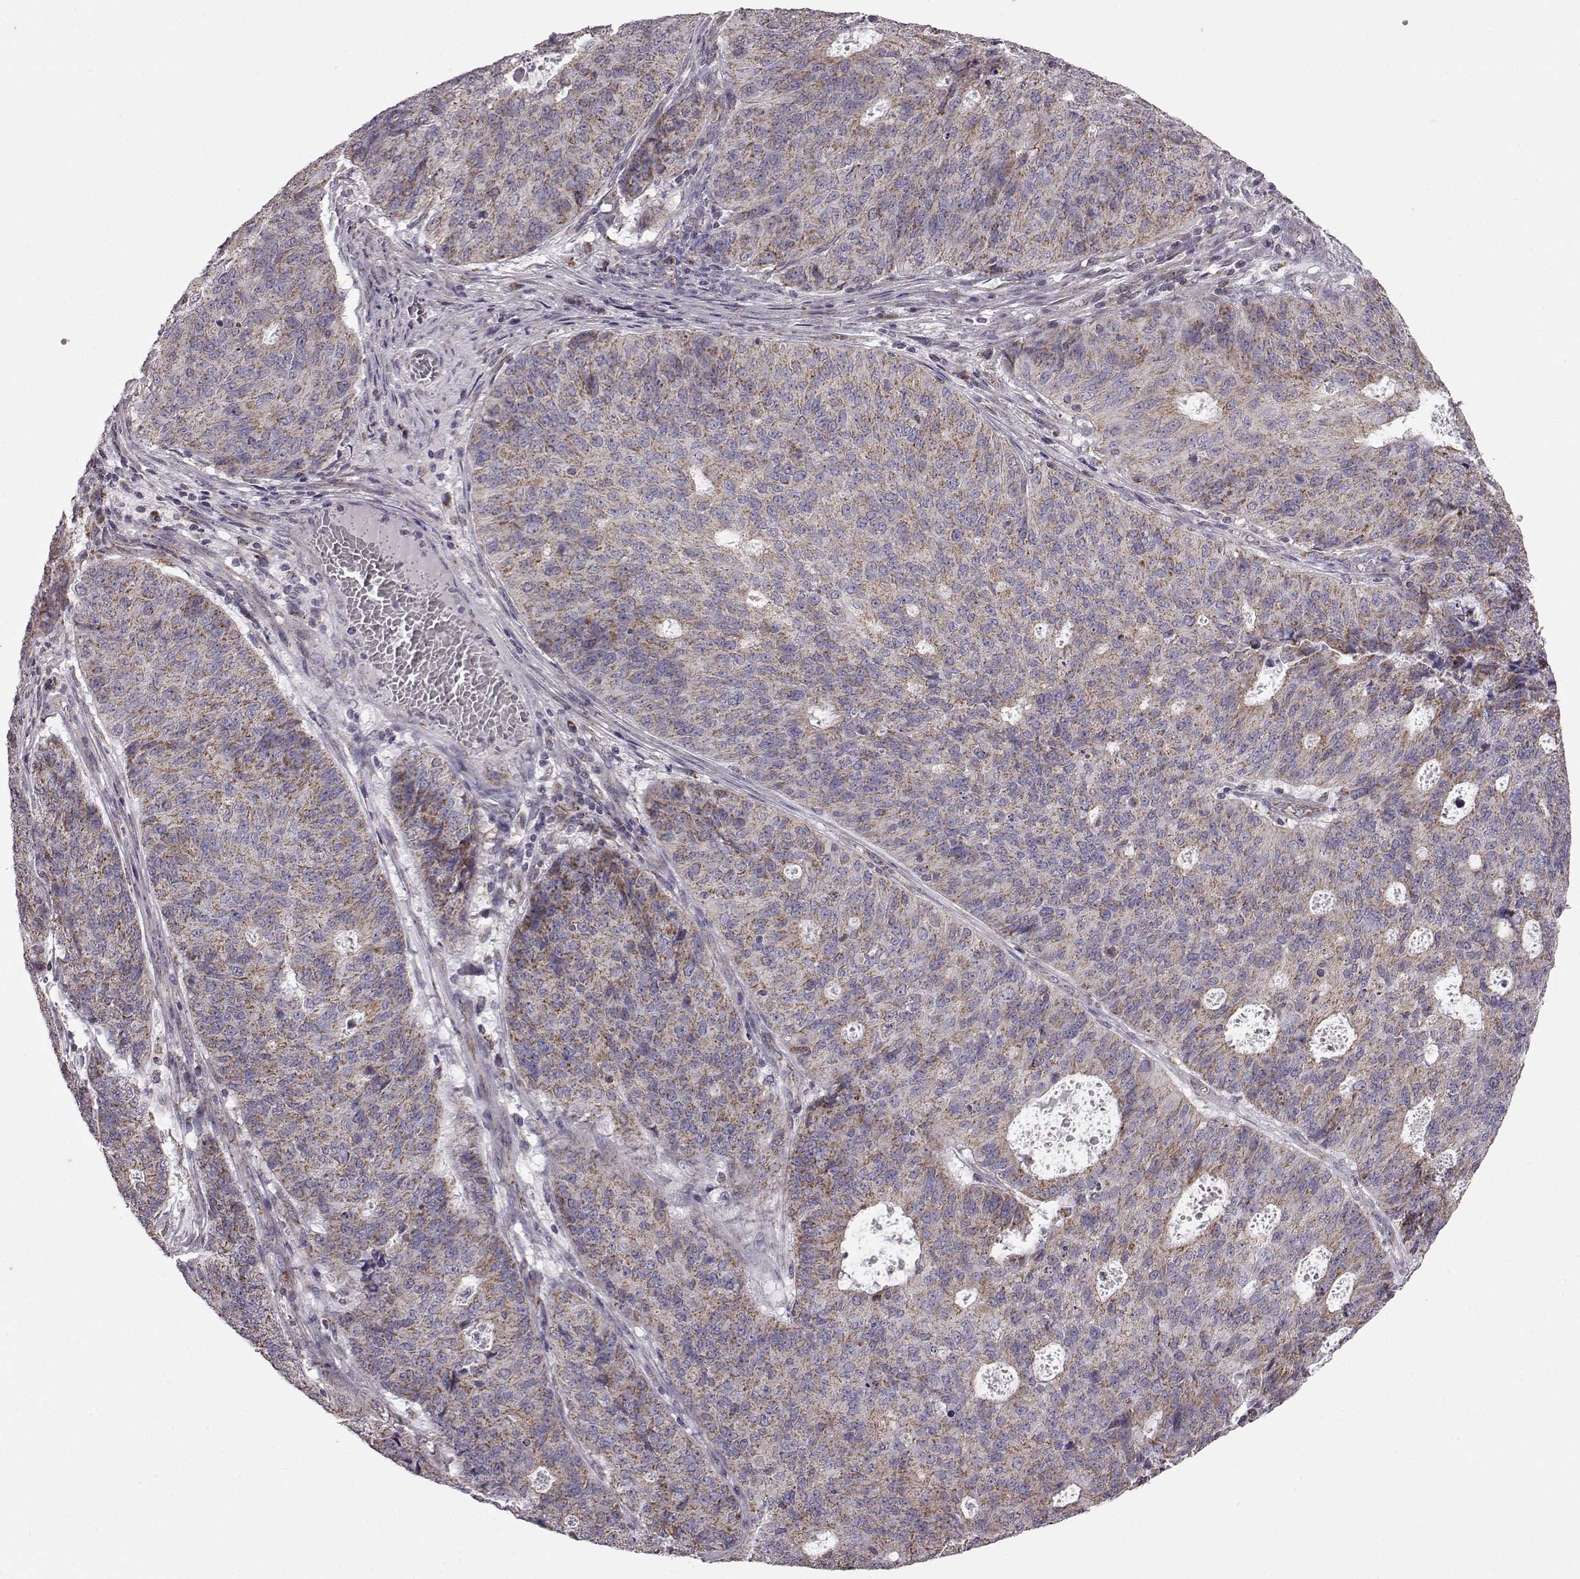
{"staining": {"intensity": "moderate", "quantity": ">75%", "location": "cytoplasmic/membranous"}, "tissue": "endometrial cancer", "cell_type": "Tumor cells", "image_type": "cancer", "snomed": [{"axis": "morphology", "description": "Adenocarcinoma, NOS"}, {"axis": "topography", "description": "Endometrium"}], "caption": "Protein staining by immunohistochemistry (IHC) shows moderate cytoplasmic/membranous positivity in approximately >75% of tumor cells in endometrial cancer (adenocarcinoma).", "gene": "FAM8A1", "patient": {"sex": "female", "age": 82}}